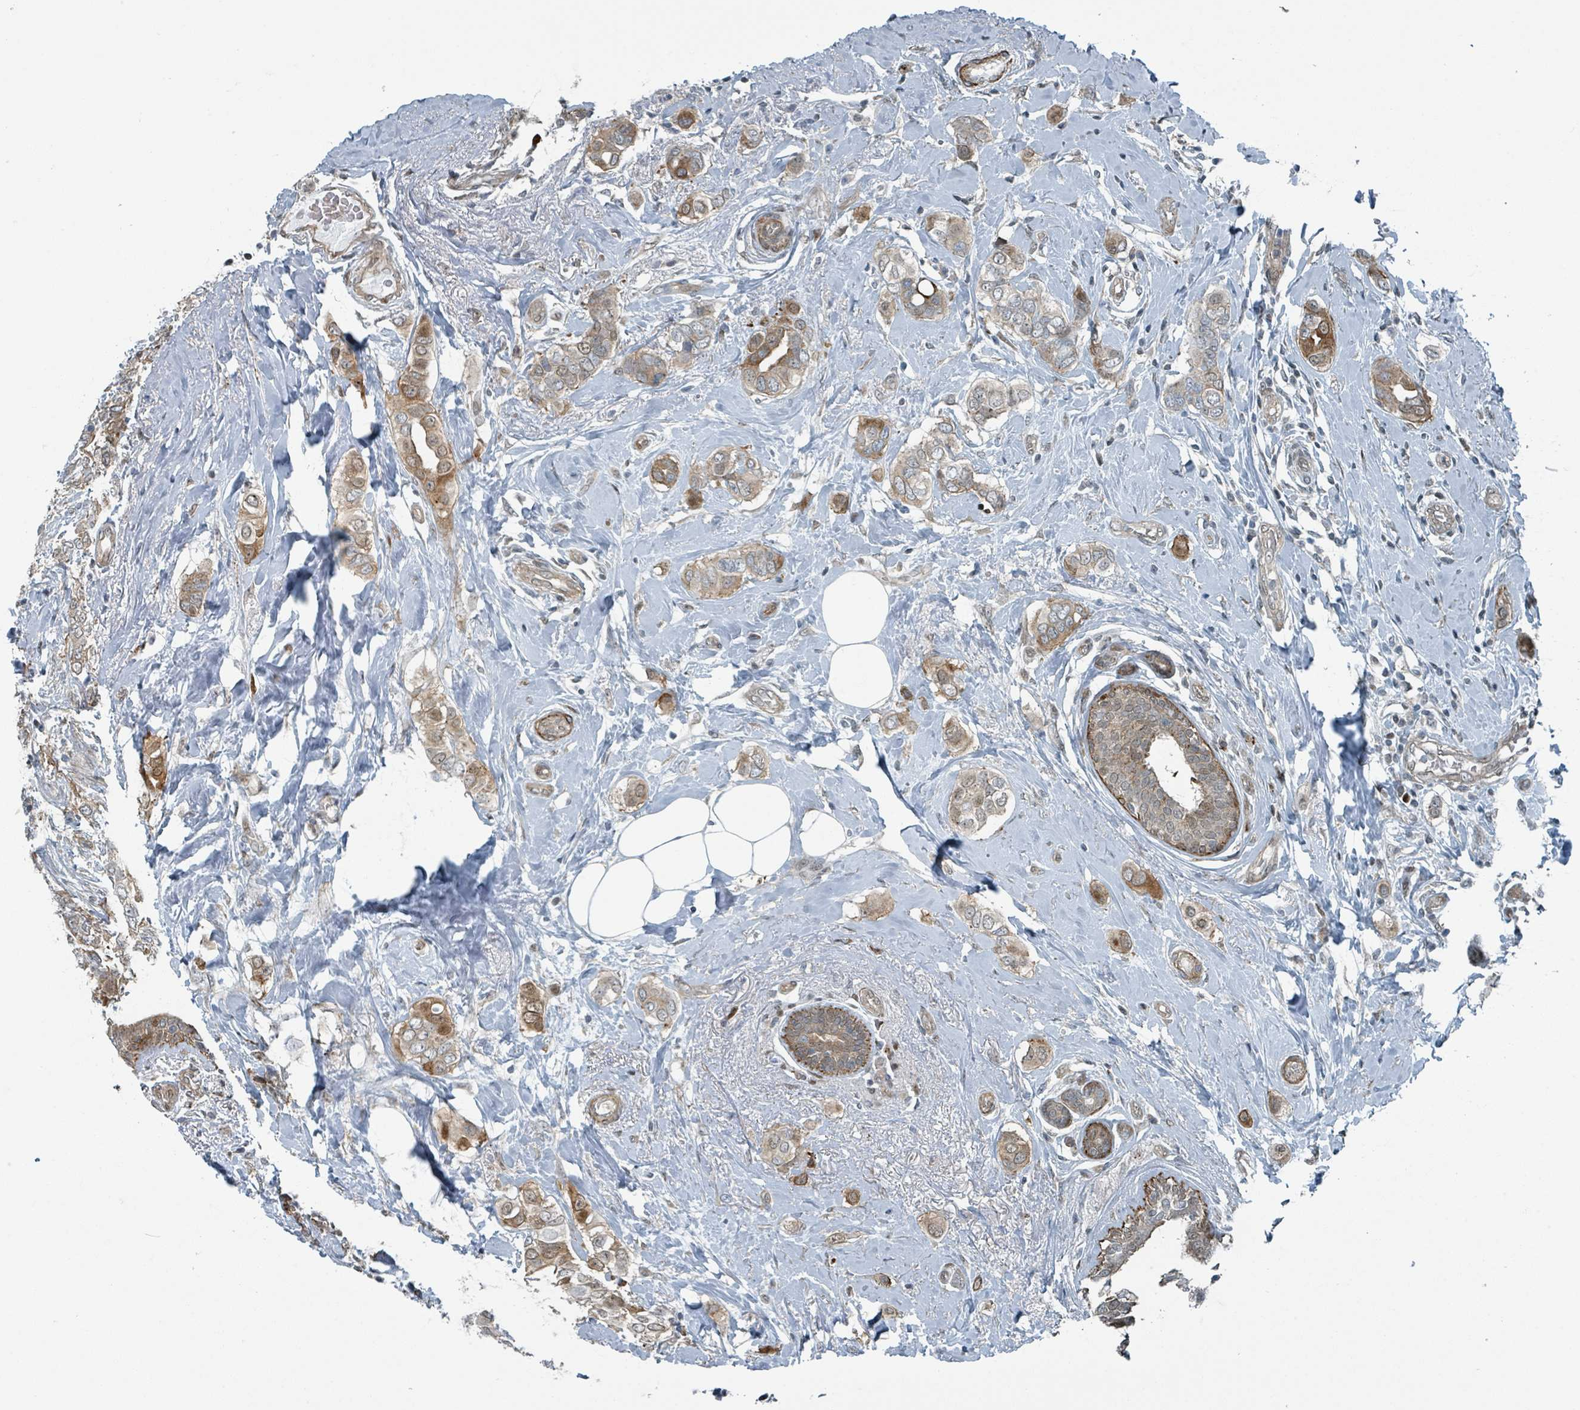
{"staining": {"intensity": "moderate", "quantity": ">75%", "location": "cytoplasmic/membranous"}, "tissue": "breast cancer", "cell_type": "Tumor cells", "image_type": "cancer", "snomed": [{"axis": "morphology", "description": "Lobular carcinoma"}, {"axis": "topography", "description": "Breast"}], "caption": "DAB immunohistochemical staining of breast lobular carcinoma demonstrates moderate cytoplasmic/membranous protein expression in approximately >75% of tumor cells.", "gene": "RHPN2", "patient": {"sex": "female", "age": 51}}